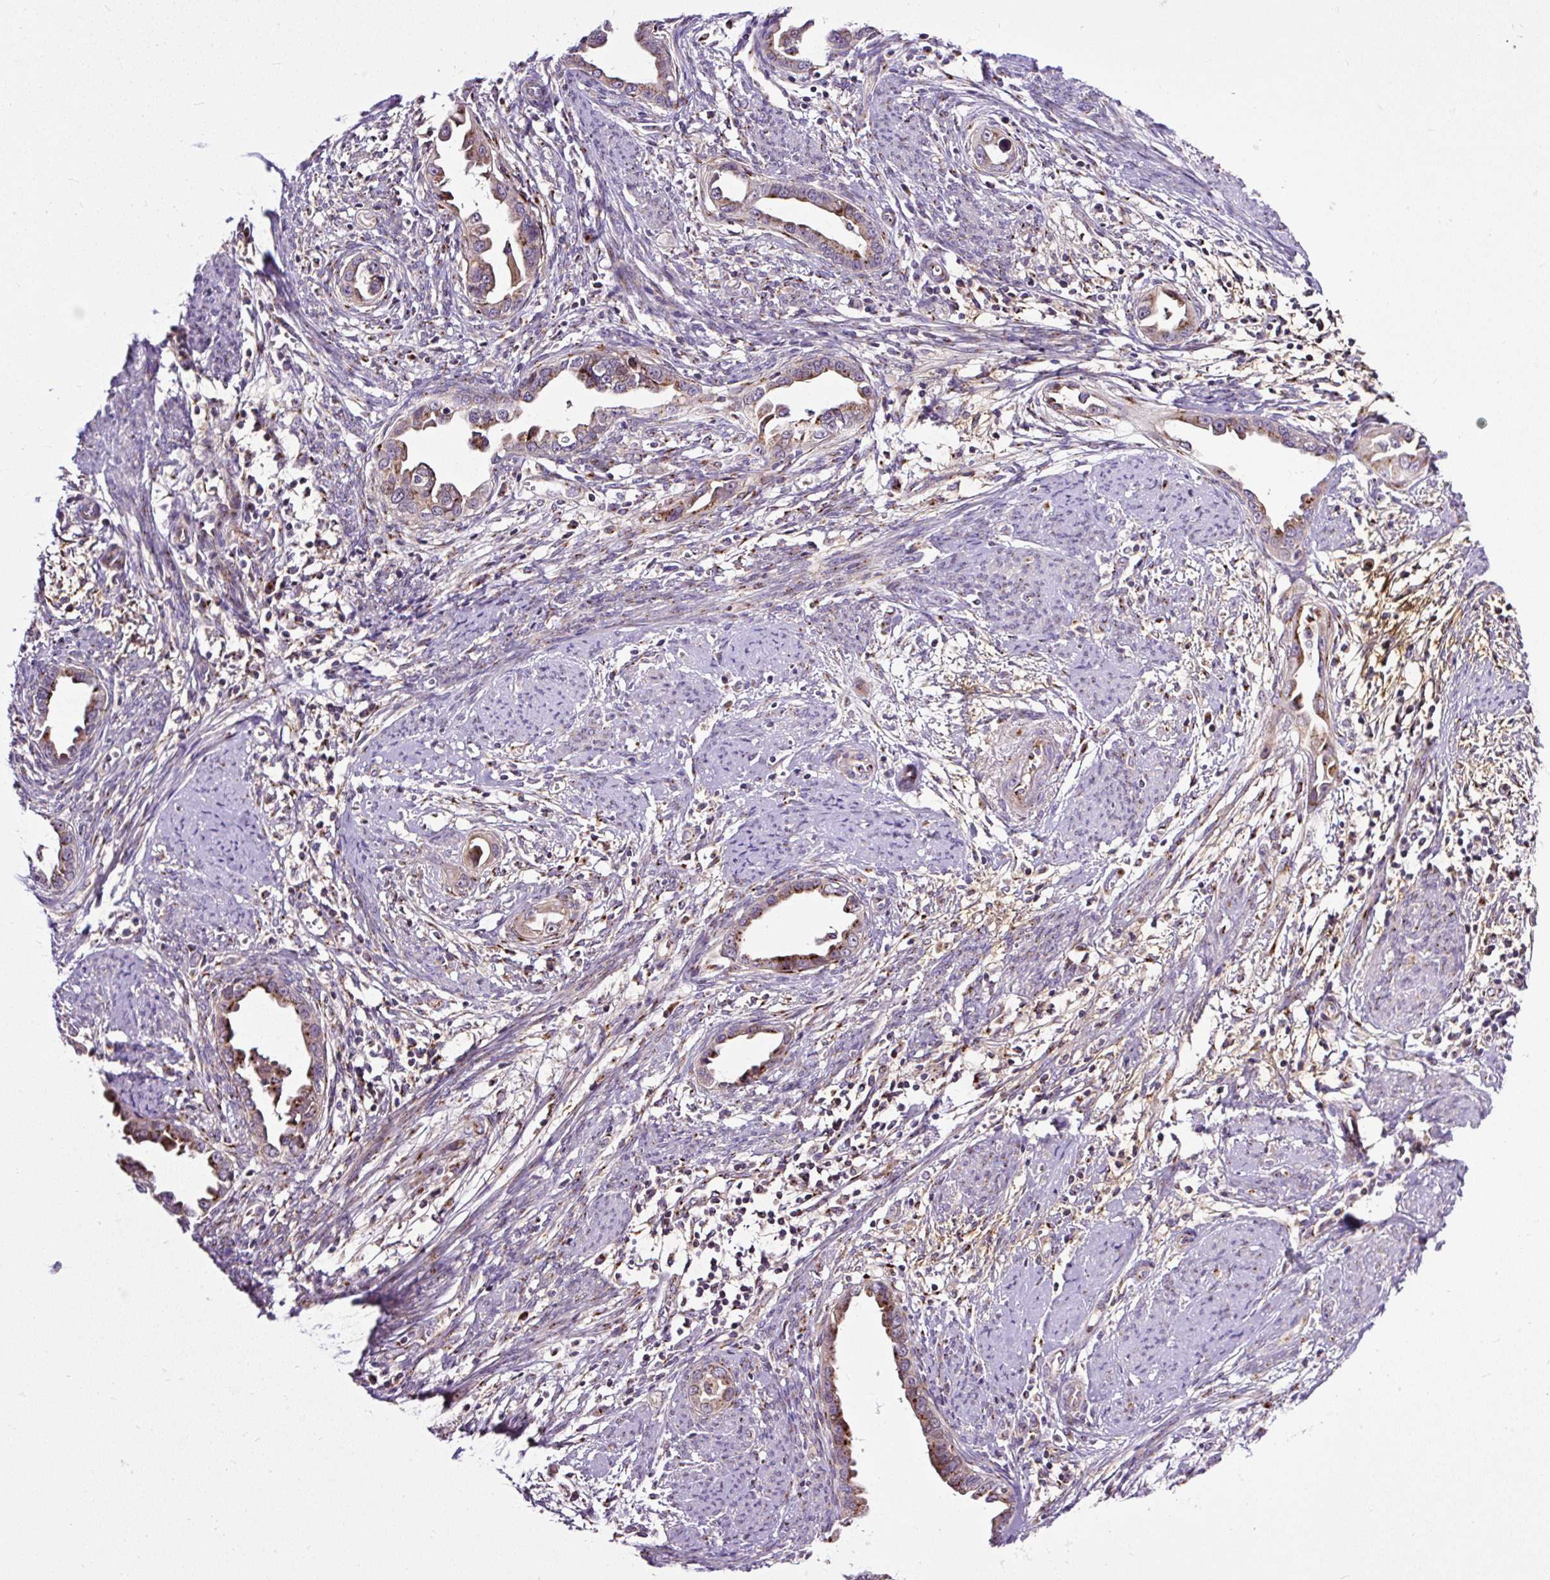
{"staining": {"intensity": "moderate", "quantity": ">75%", "location": "cytoplasmic/membranous"}, "tissue": "endometrial cancer", "cell_type": "Tumor cells", "image_type": "cancer", "snomed": [{"axis": "morphology", "description": "Adenocarcinoma, NOS"}, {"axis": "topography", "description": "Endometrium"}], "caption": "Endometrial cancer (adenocarcinoma) stained with a brown dye exhibits moderate cytoplasmic/membranous positive positivity in about >75% of tumor cells.", "gene": "MSMP", "patient": {"sex": "female", "age": 57}}